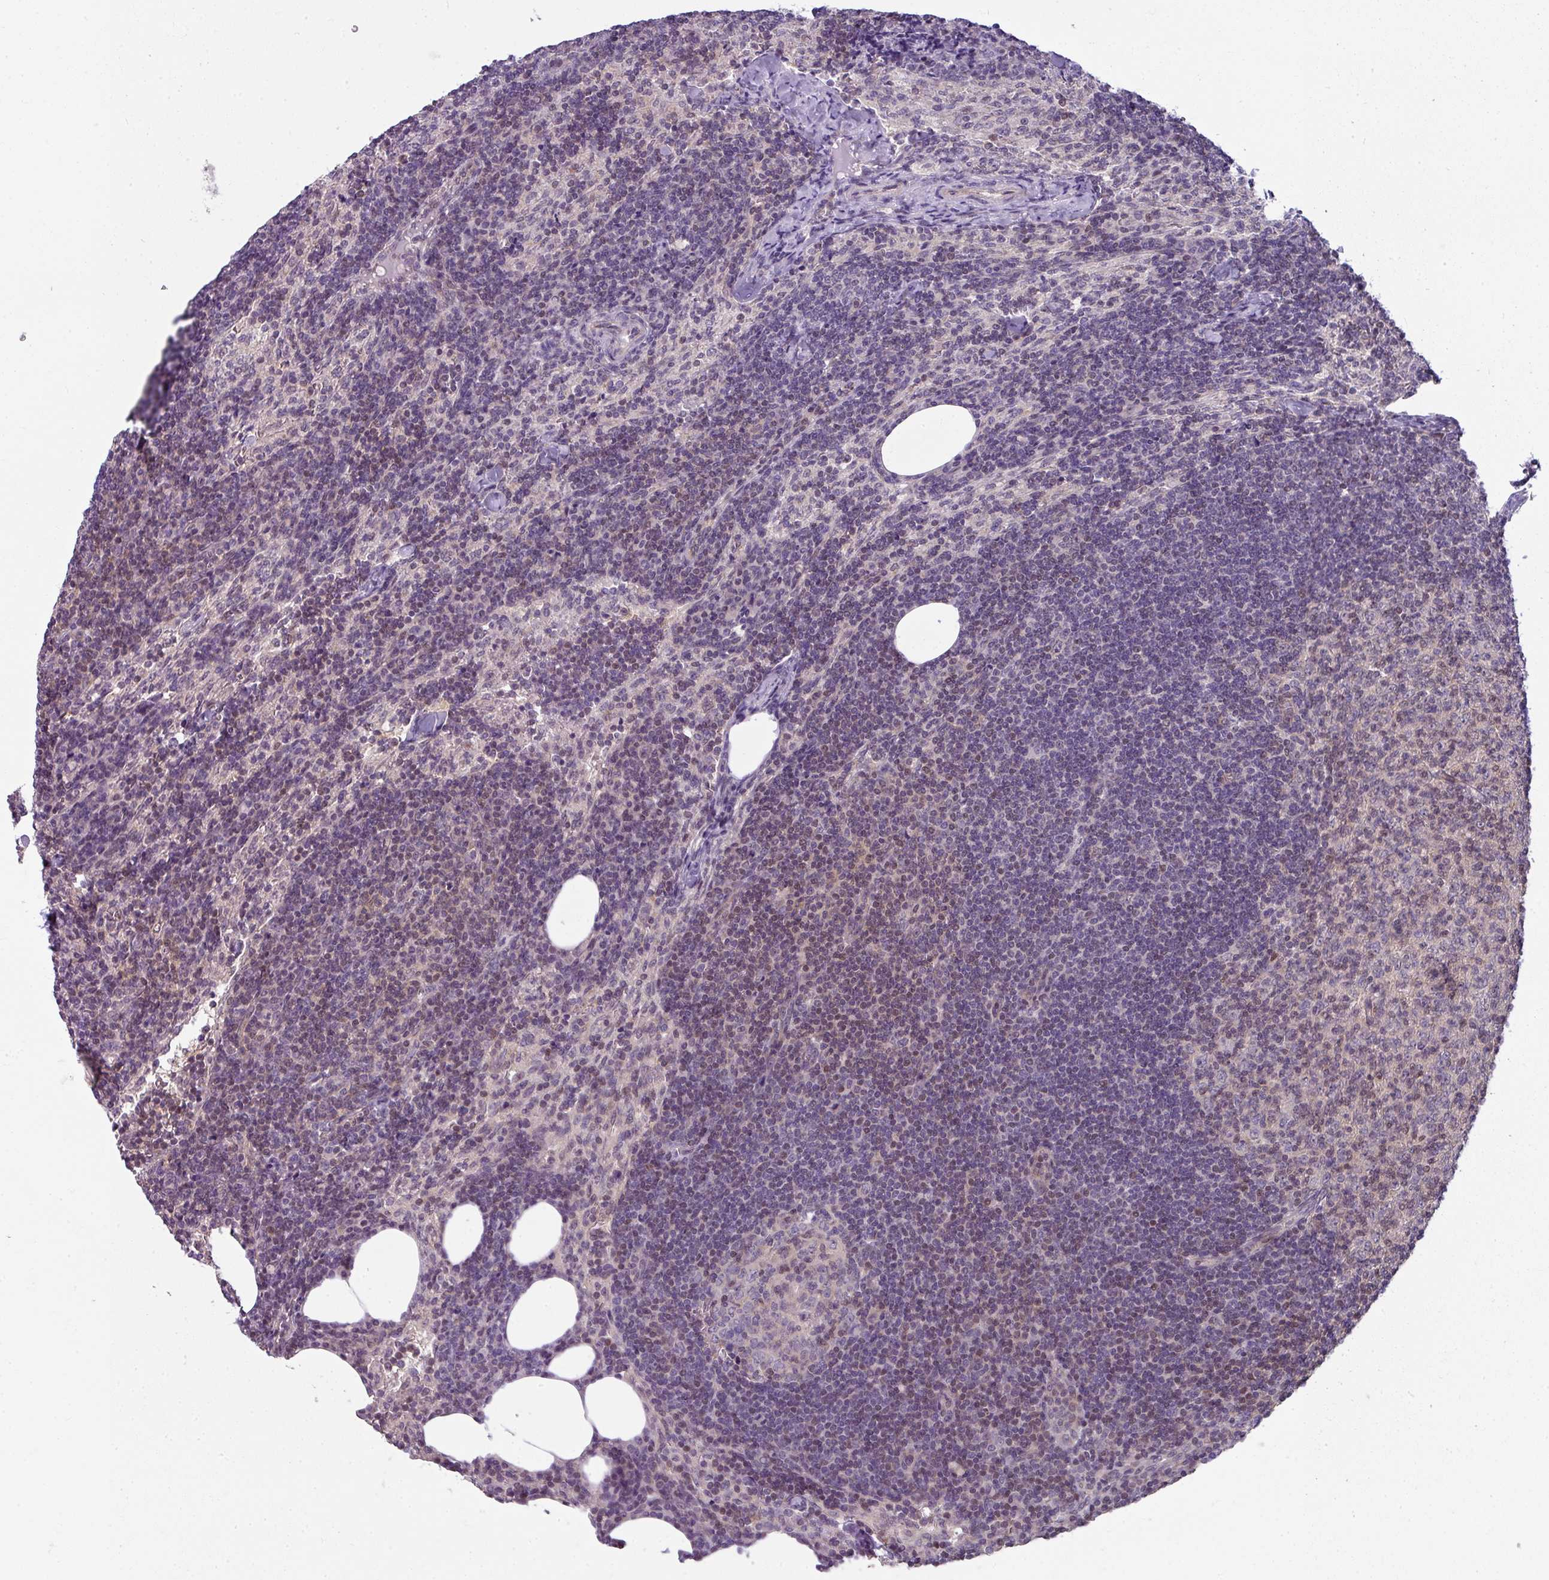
{"staining": {"intensity": "moderate", "quantity": "<25%", "location": "nuclear"}, "tissue": "lymph node", "cell_type": "Germinal center cells", "image_type": "normal", "snomed": [{"axis": "morphology", "description": "Normal tissue, NOS"}, {"axis": "topography", "description": "Lymph node"}], "caption": "Immunohistochemical staining of normal human lymph node exhibits low levels of moderate nuclear expression in approximately <25% of germinal center cells.", "gene": "STAT5A", "patient": {"sex": "female", "age": 52}}